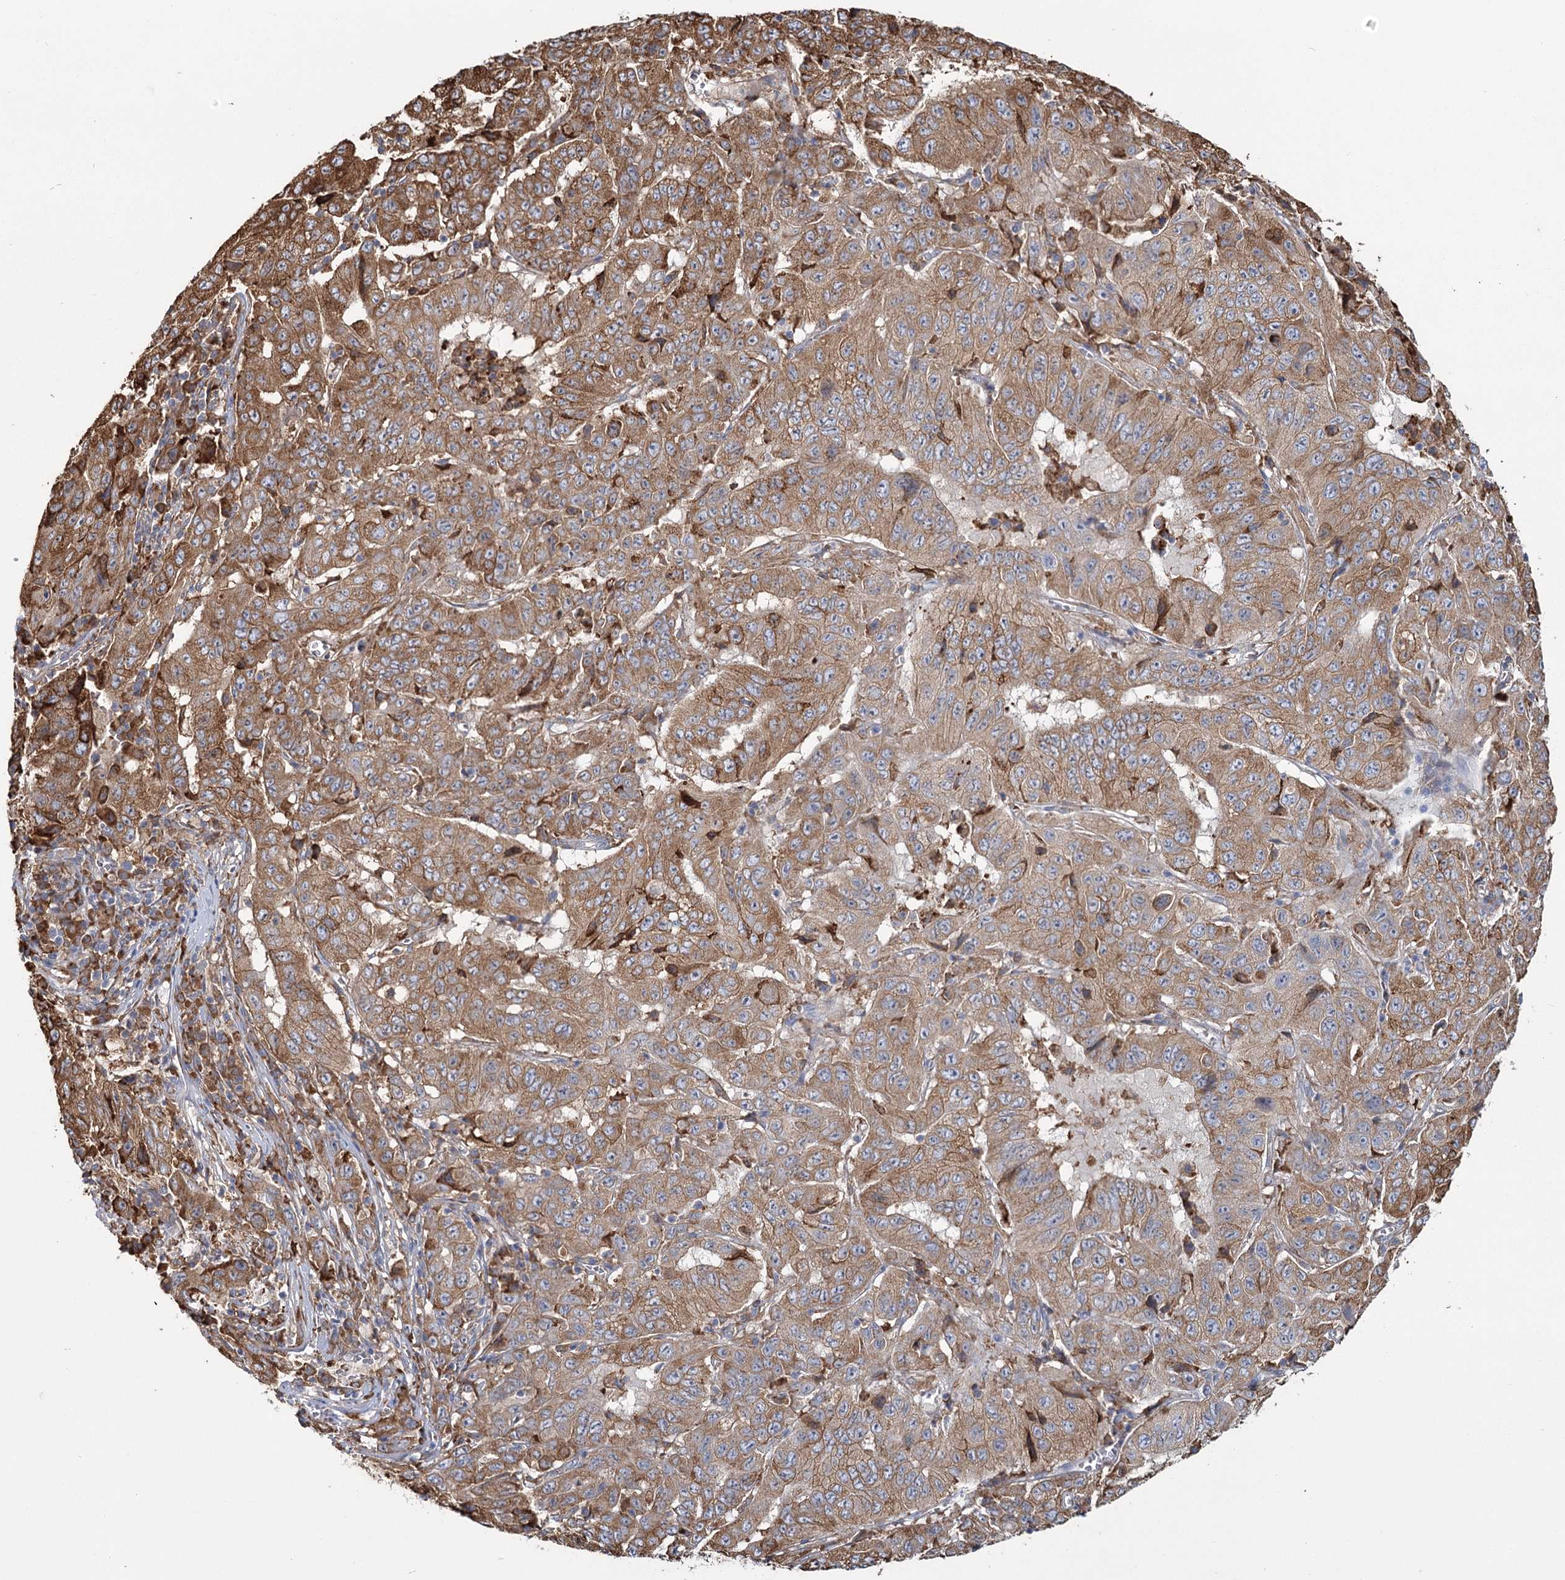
{"staining": {"intensity": "moderate", "quantity": ">75%", "location": "cytoplasmic/membranous"}, "tissue": "pancreatic cancer", "cell_type": "Tumor cells", "image_type": "cancer", "snomed": [{"axis": "morphology", "description": "Adenocarcinoma, NOS"}, {"axis": "topography", "description": "Pancreas"}], "caption": "Pancreatic cancer stained with a brown dye reveals moderate cytoplasmic/membranous positive staining in approximately >75% of tumor cells.", "gene": "ZCCHC9", "patient": {"sex": "male", "age": 63}}